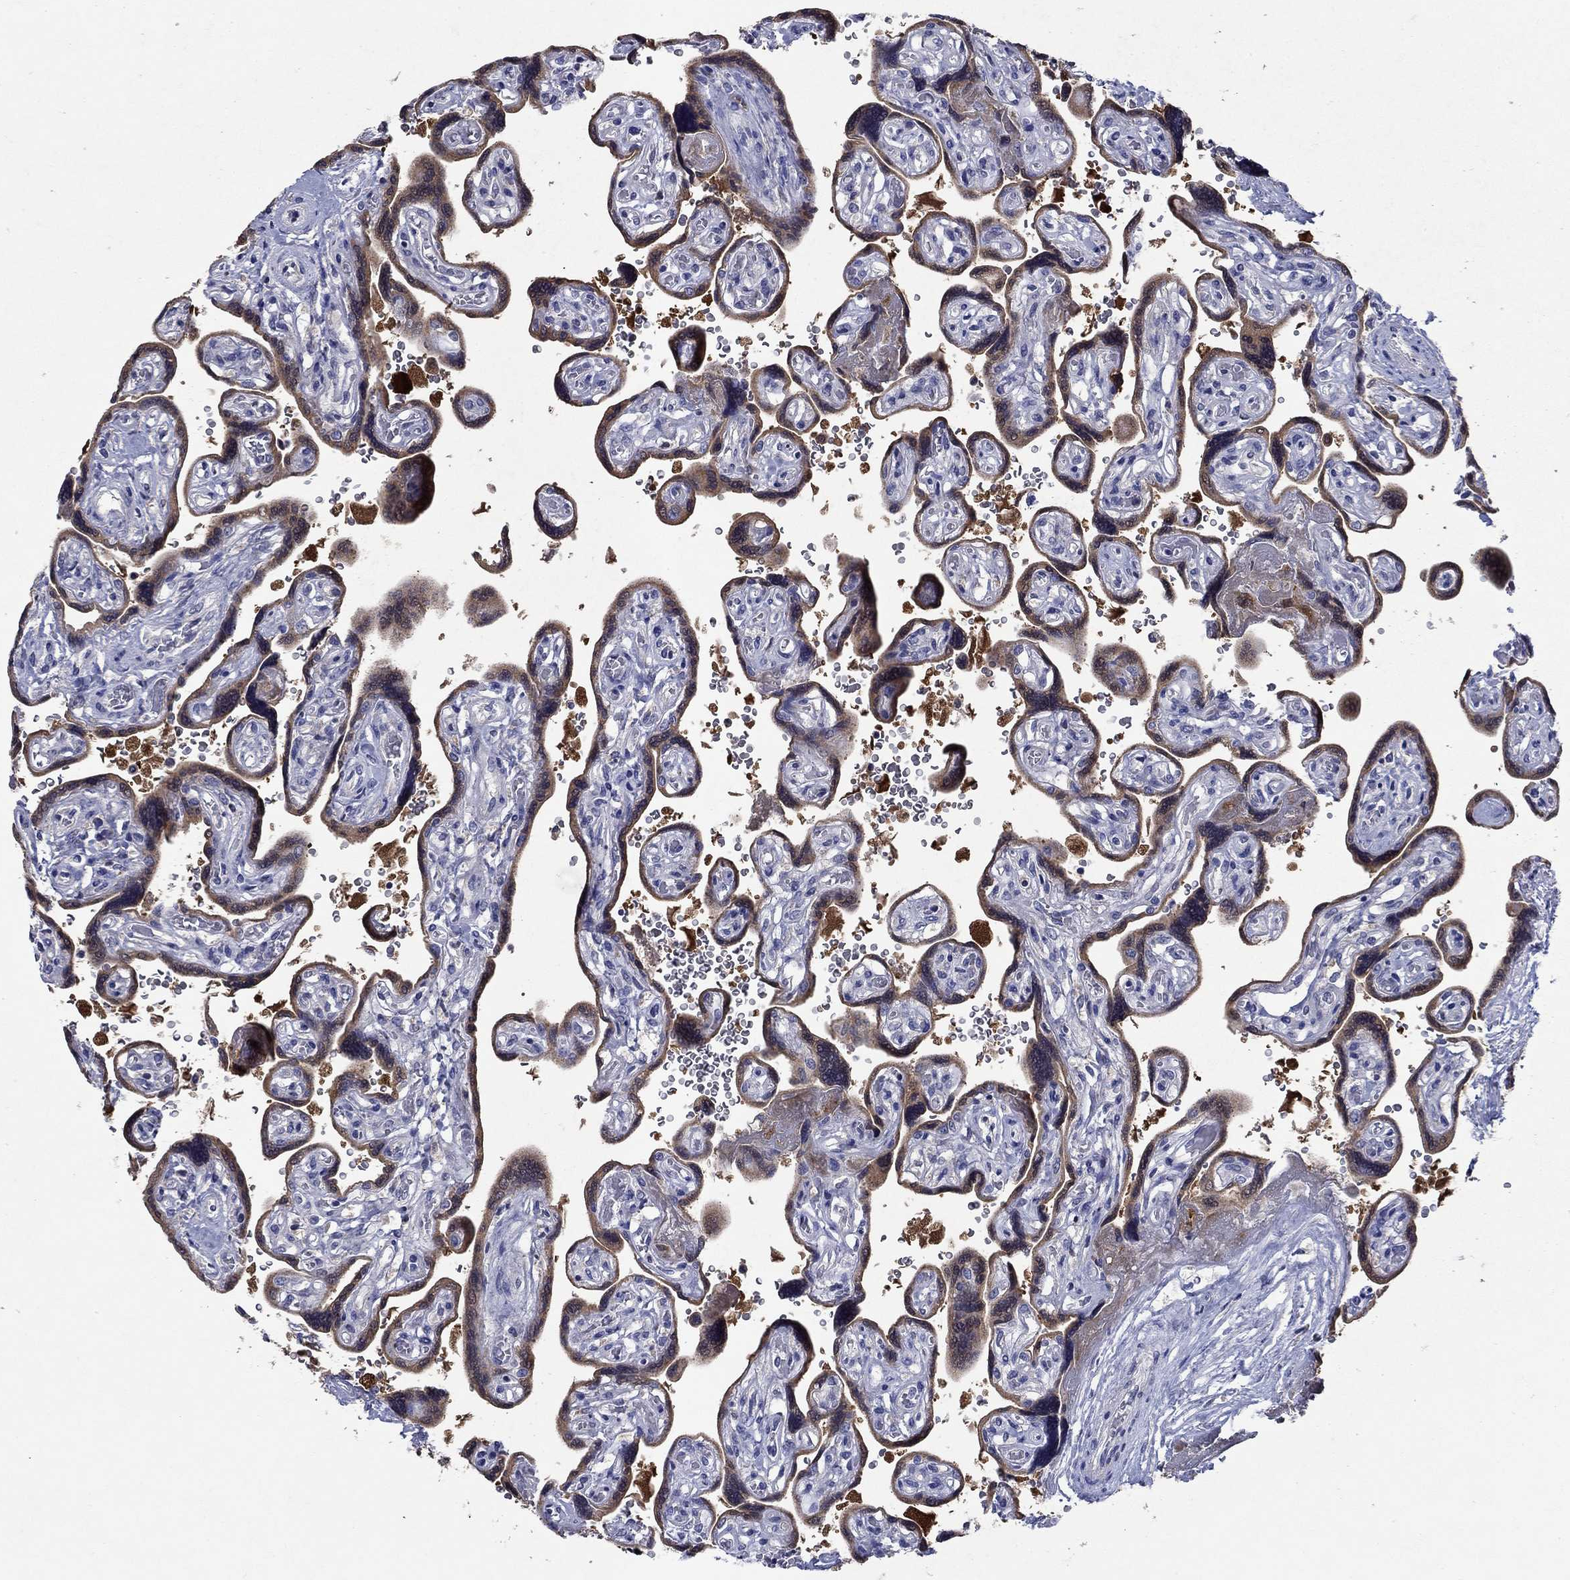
{"staining": {"intensity": "negative", "quantity": "none", "location": "none"}, "tissue": "placenta", "cell_type": "Decidual cells", "image_type": "normal", "snomed": [{"axis": "morphology", "description": "Normal tissue, NOS"}, {"axis": "topography", "description": "Placenta"}], "caption": "IHC of normal placenta shows no positivity in decidual cells.", "gene": "SULT2B1", "patient": {"sex": "female", "age": 32}}